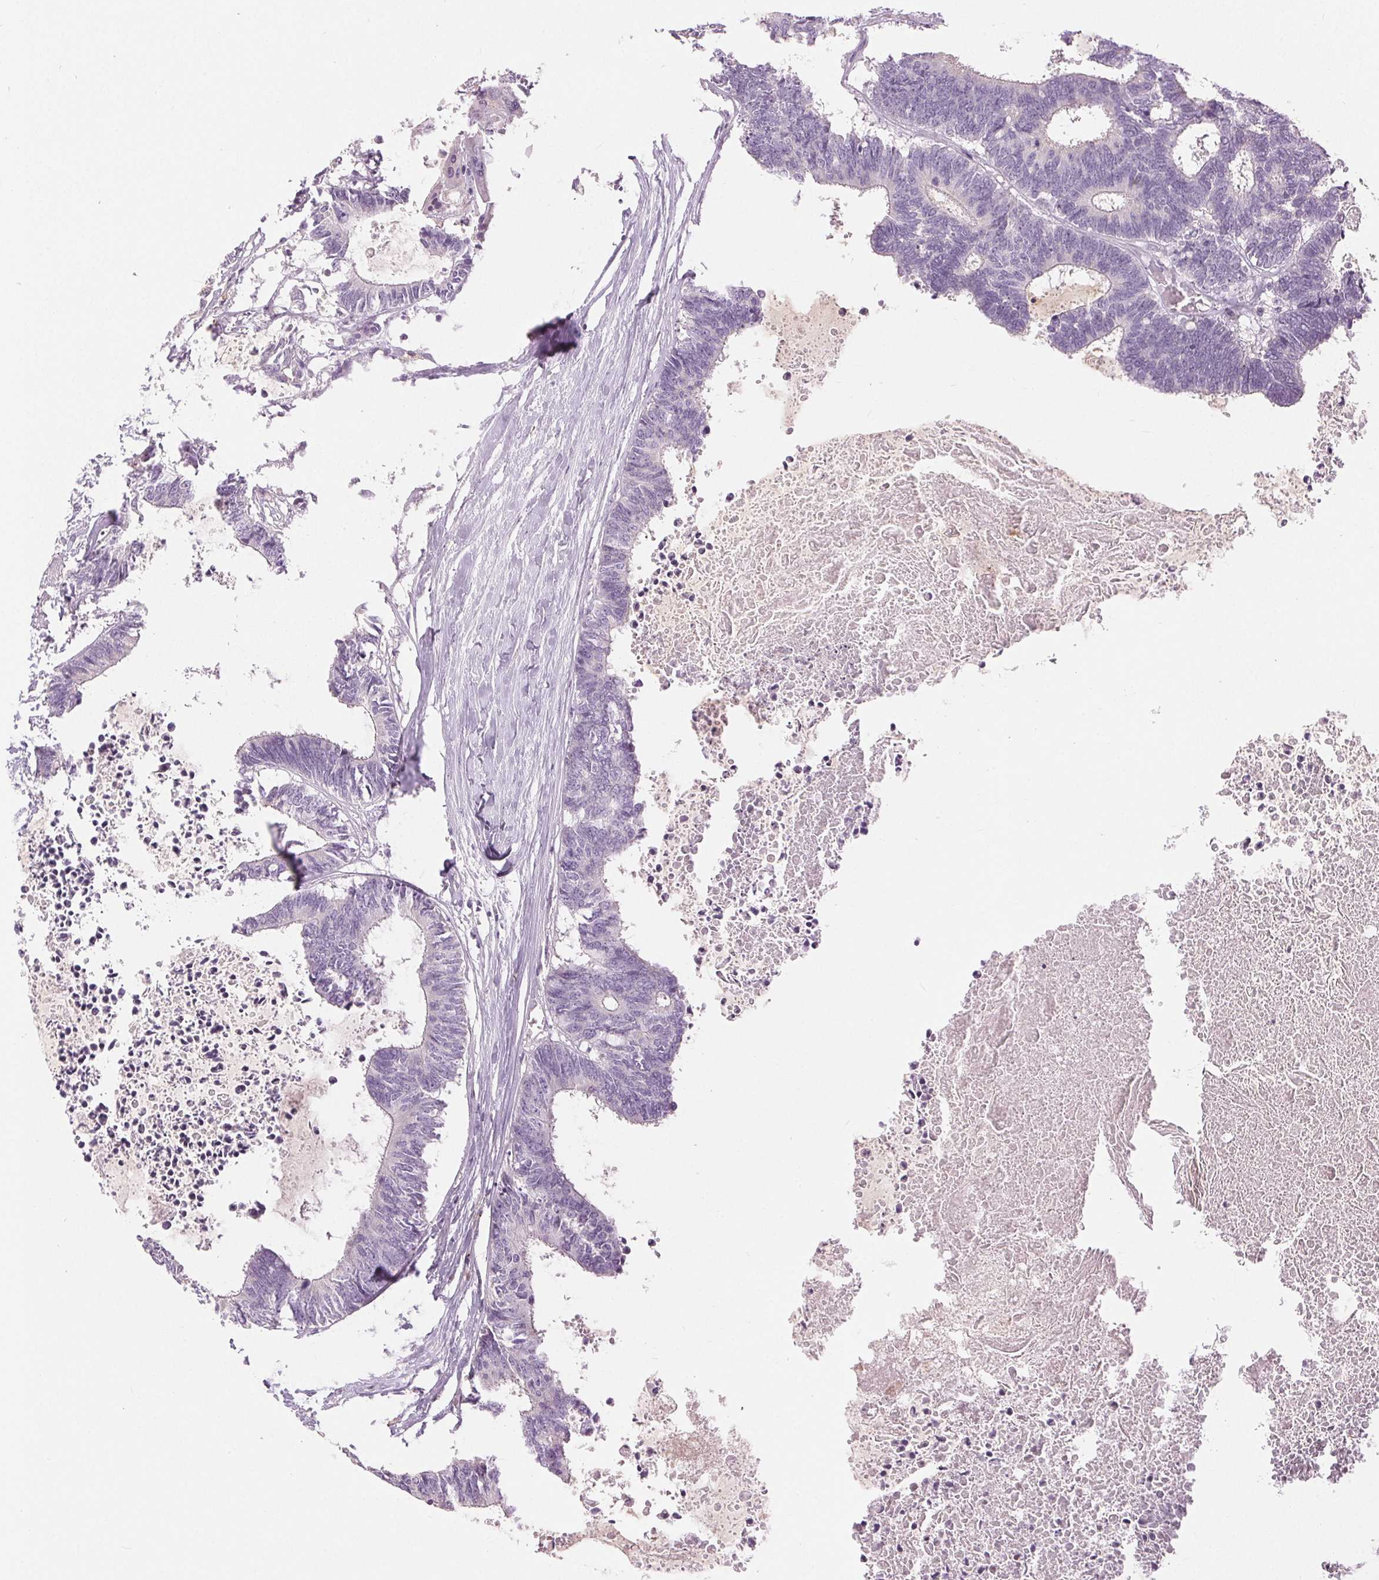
{"staining": {"intensity": "negative", "quantity": "none", "location": "none"}, "tissue": "colorectal cancer", "cell_type": "Tumor cells", "image_type": "cancer", "snomed": [{"axis": "morphology", "description": "Adenocarcinoma, NOS"}, {"axis": "topography", "description": "Colon"}, {"axis": "topography", "description": "Rectum"}], "caption": "High magnification brightfield microscopy of colorectal cancer stained with DAB (brown) and counterstained with hematoxylin (blue): tumor cells show no significant staining. (Stains: DAB immunohistochemistry with hematoxylin counter stain, Microscopy: brightfield microscopy at high magnification).", "gene": "DSG3", "patient": {"sex": "male", "age": 57}}